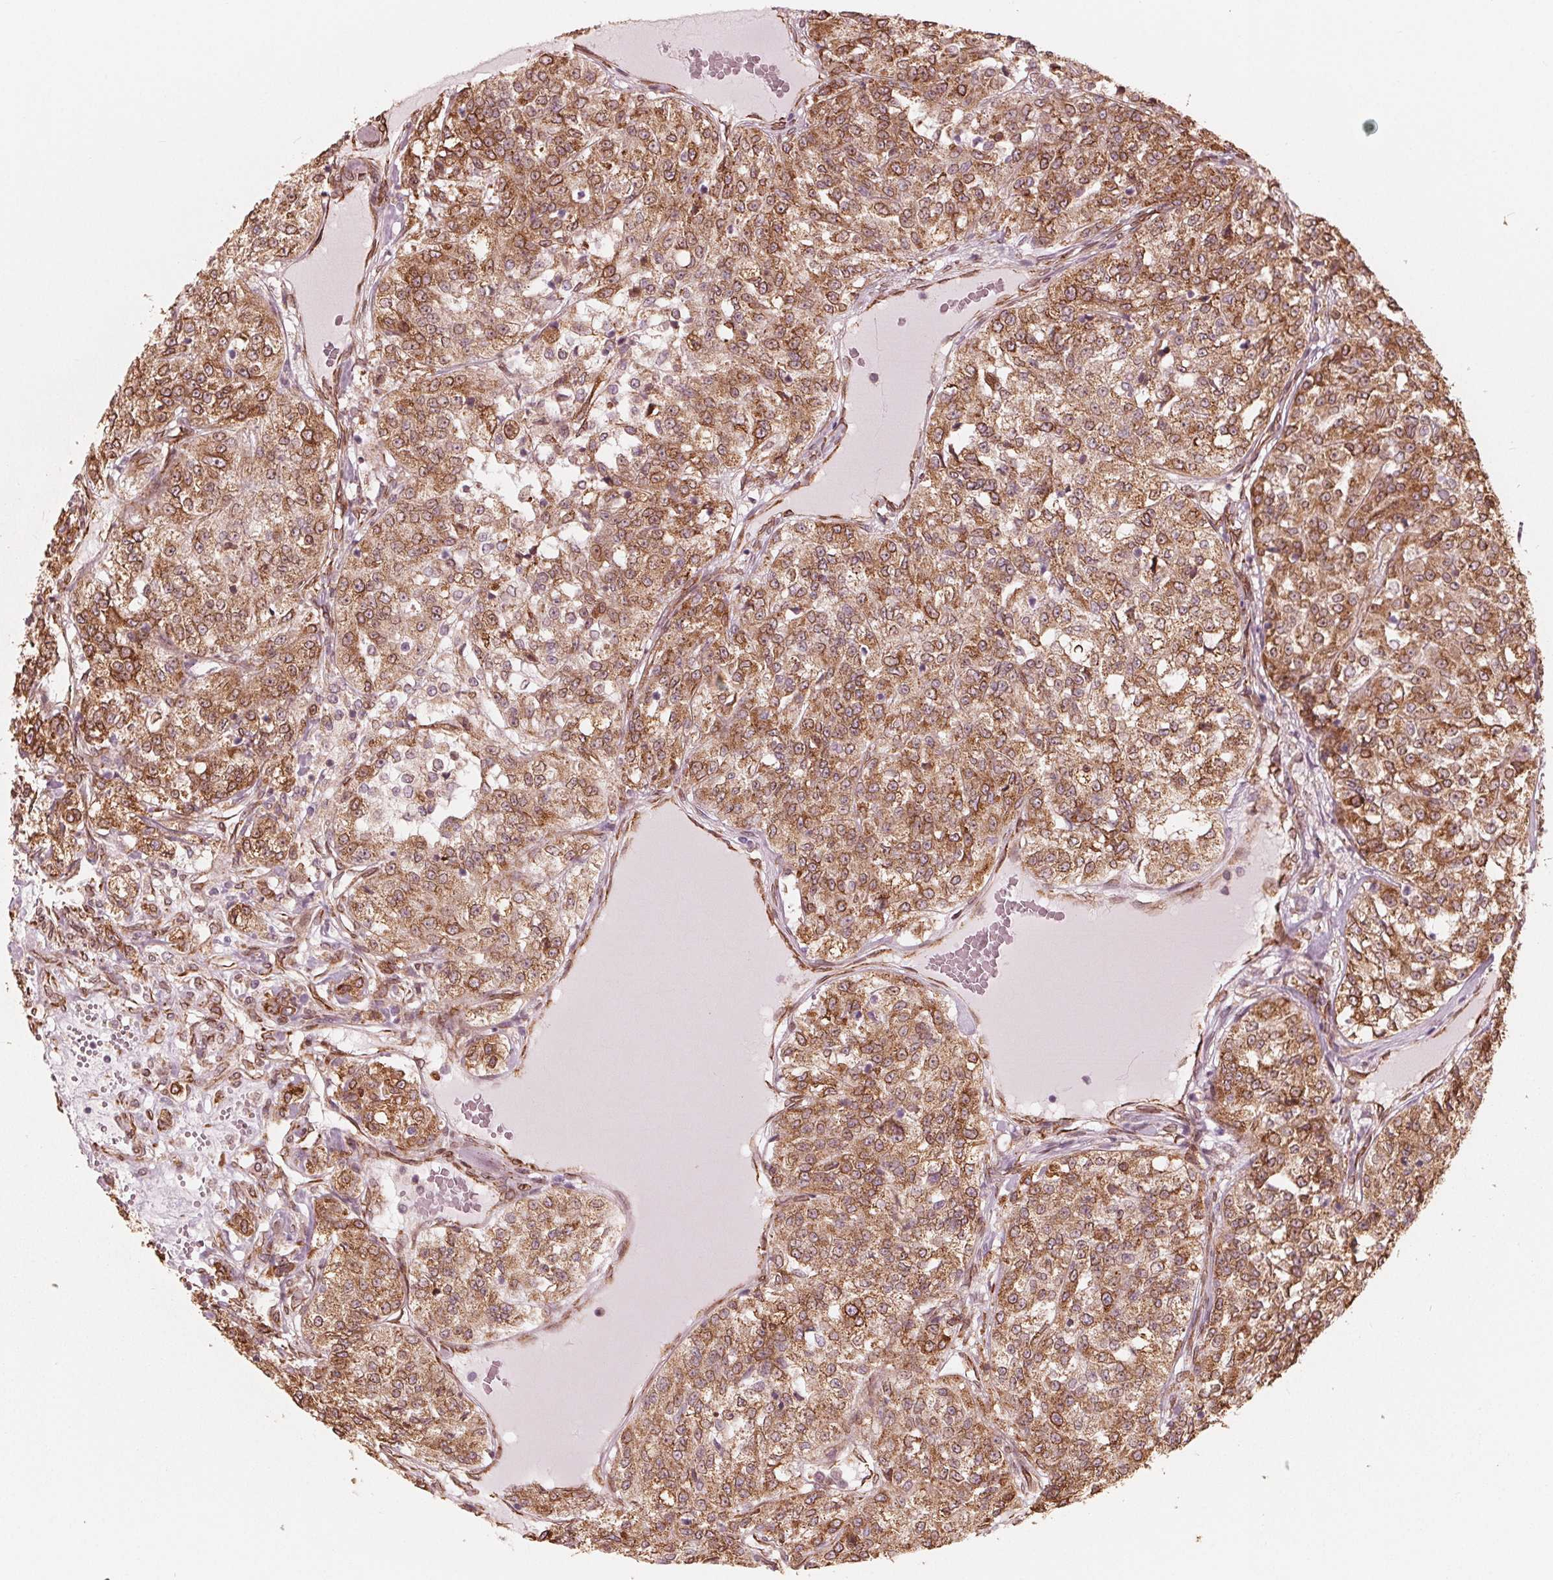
{"staining": {"intensity": "moderate", "quantity": ">75%", "location": "cytoplasmic/membranous"}, "tissue": "renal cancer", "cell_type": "Tumor cells", "image_type": "cancer", "snomed": [{"axis": "morphology", "description": "Adenocarcinoma, NOS"}, {"axis": "topography", "description": "Kidney"}], "caption": "Tumor cells demonstrate medium levels of moderate cytoplasmic/membranous expression in about >75% of cells in renal cancer.", "gene": "IKBIP", "patient": {"sex": "female", "age": 63}}